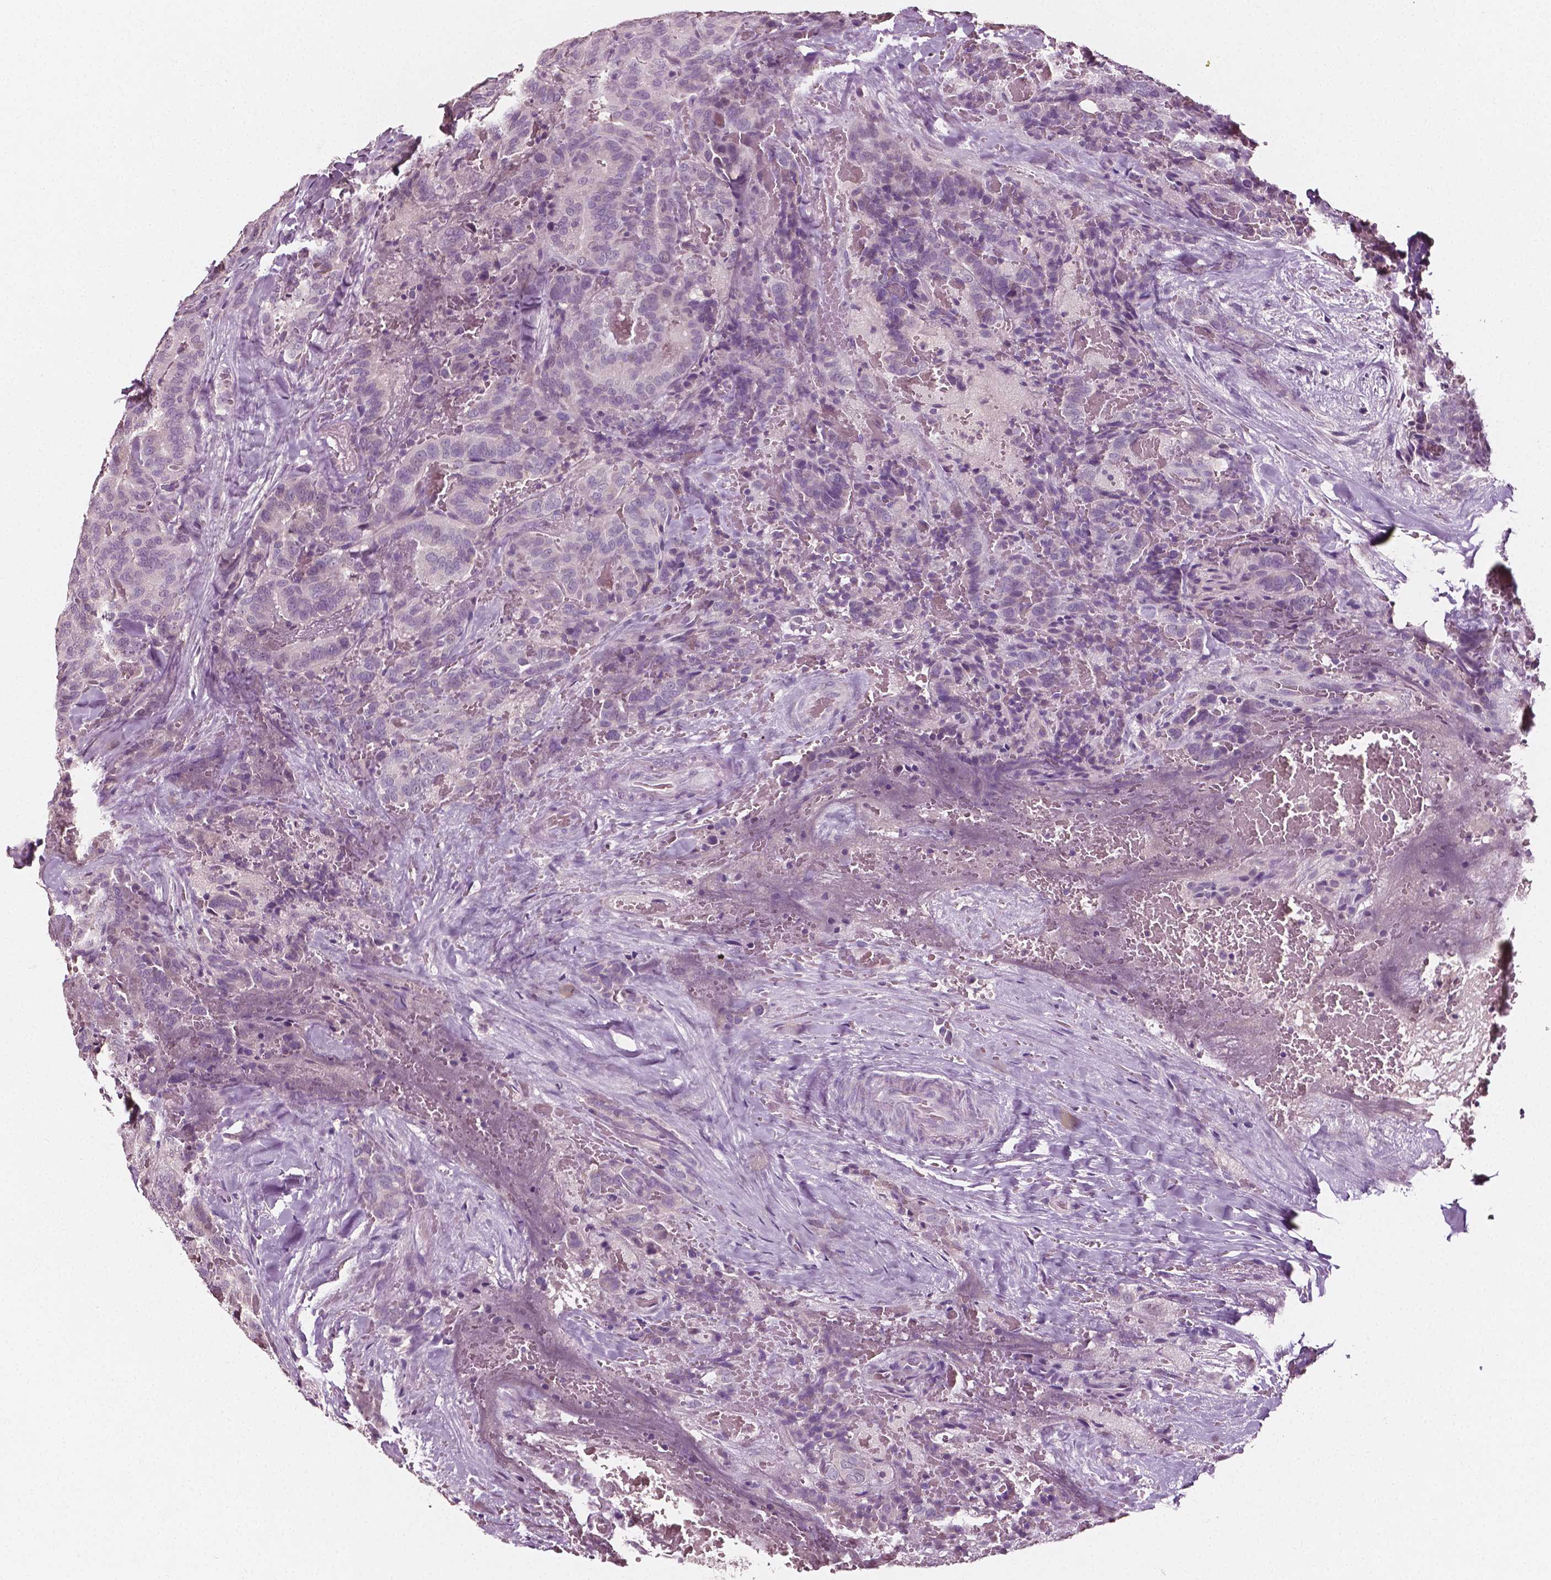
{"staining": {"intensity": "negative", "quantity": "none", "location": "none"}, "tissue": "thyroid cancer", "cell_type": "Tumor cells", "image_type": "cancer", "snomed": [{"axis": "morphology", "description": "Papillary adenocarcinoma, NOS"}, {"axis": "topography", "description": "Thyroid gland"}], "caption": "Human thyroid cancer stained for a protein using immunohistochemistry (IHC) displays no staining in tumor cells.", "gene": "PLA2R1", "patient": {"sex": "male", "age": 61}}